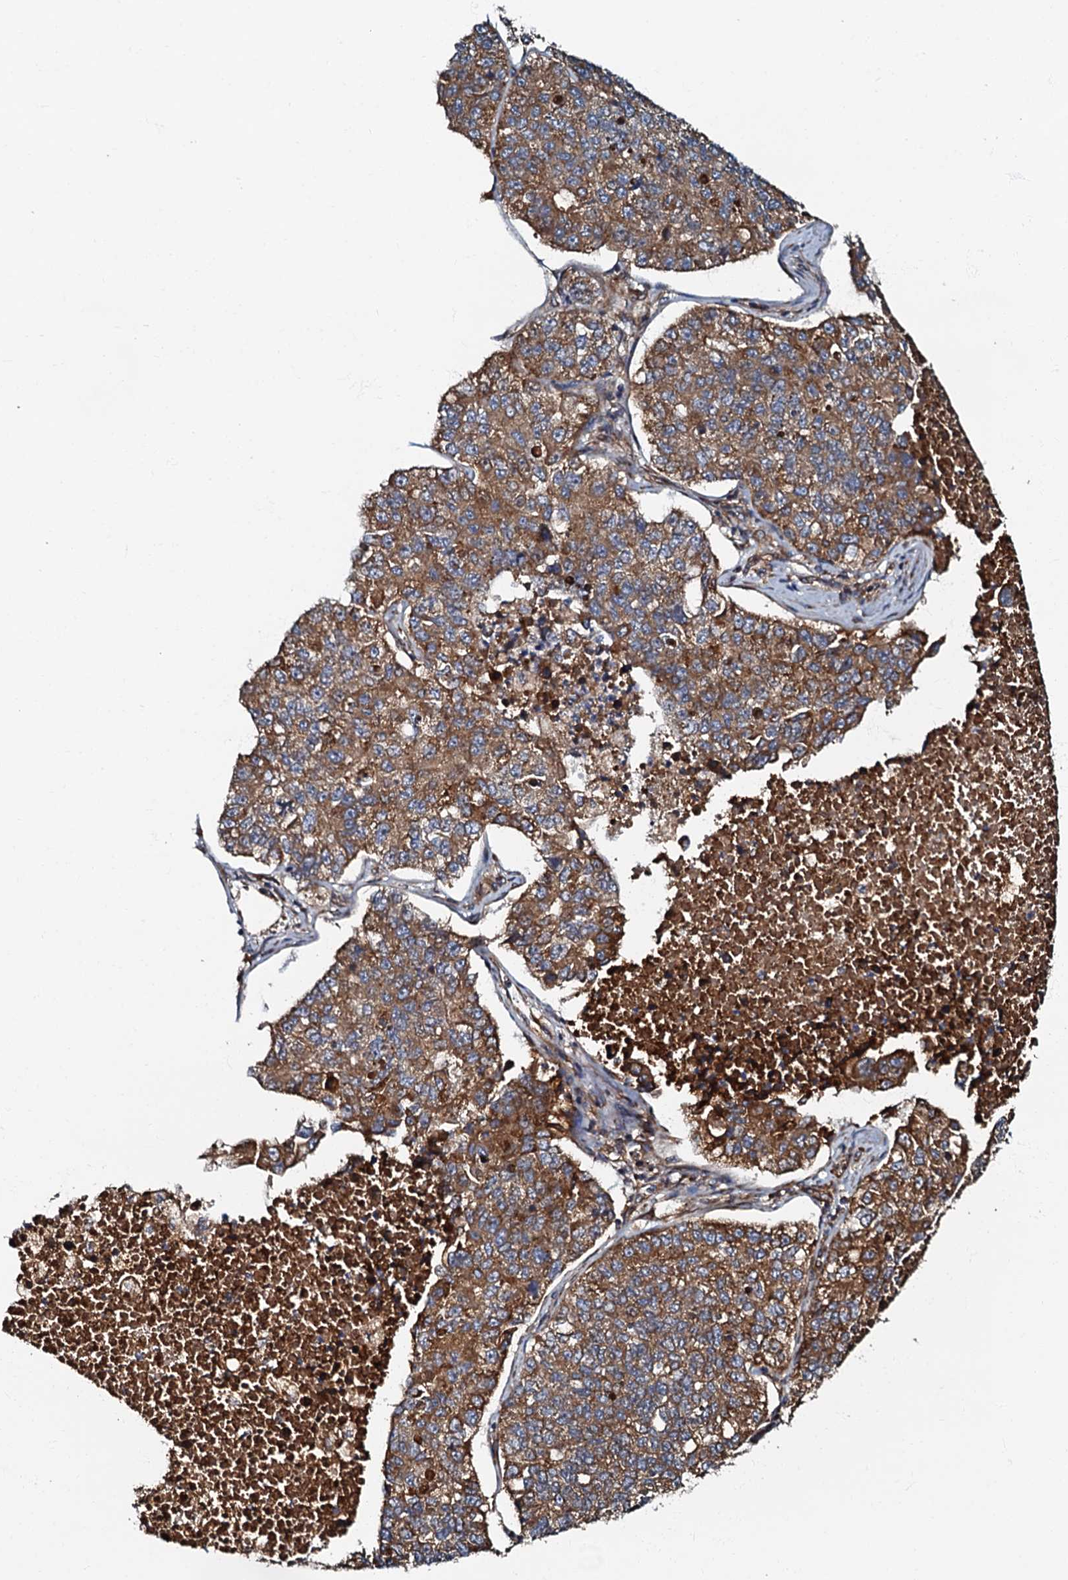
{"staining": {"intensity": "moderate", "quantity": ">75%", "location": "cytoplasmic/membranous"}, "tissue": "lung cancer", "cell_type": "Tumor cells", "image_type": "cancer", "snomed": [{"axis": "morphology", "description": "Adenocarcinoma, NOS"}, {"axis": "topography", "description": "Lung"}], "caption": "Brown immunohistochemical staining in lung cancer (adenocarcinoma) reveals moderate cytoplasmic/membranous positivity in about >75% of tumor cells. (DAB IHC with brightfield microscopy, high magnification).", "gene": "BLOC1S6", "patient": {"sex": "male", "age": 49}}